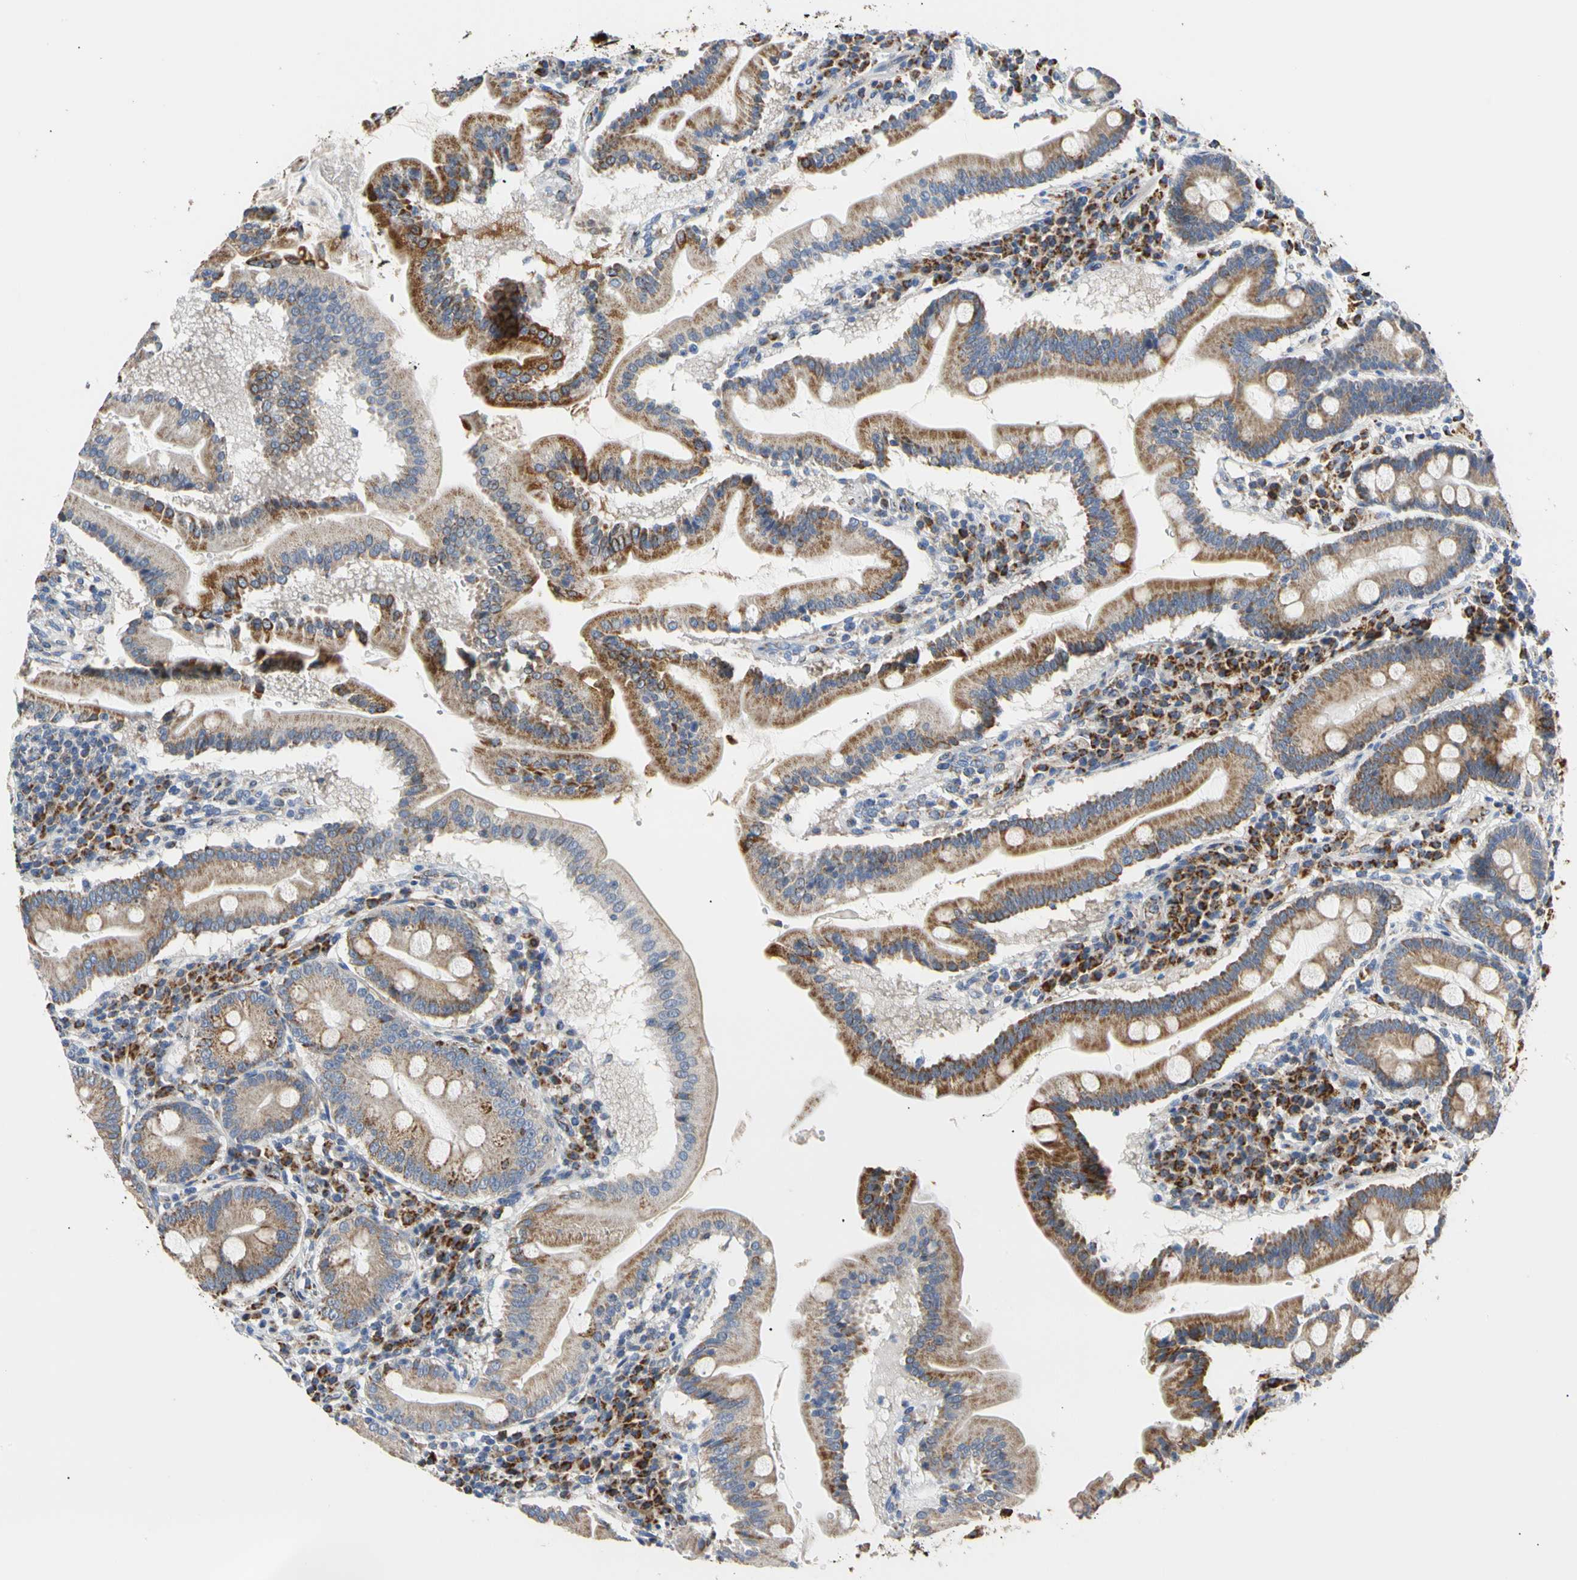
{"staining": {"intensity": "strong", "quantity": ">75%", "location": "cytoplasmic/membranous"}, "tissue": "duodenum", "cell_type": "Glandular cells", "image_type": "normal", "snomed": [{"axis": "morphology", "description": "Normal tissue, NOS"}, {"axis": "topography", "description": "Duodenum"}], "caption": "A brown stain highlights strong cytoplasmic/membranous staining of a protein in glandular cells of unremarkable duodenum. The staining was performed using DAB (3,3'-diaminobenzidine) to visualize the protein expression in brown, while the nuclei were stained in blue with hematoxylin (Magnification: 20x).", "gene": "ACAT1", "patient": {"sex": "male", "age": 50}}